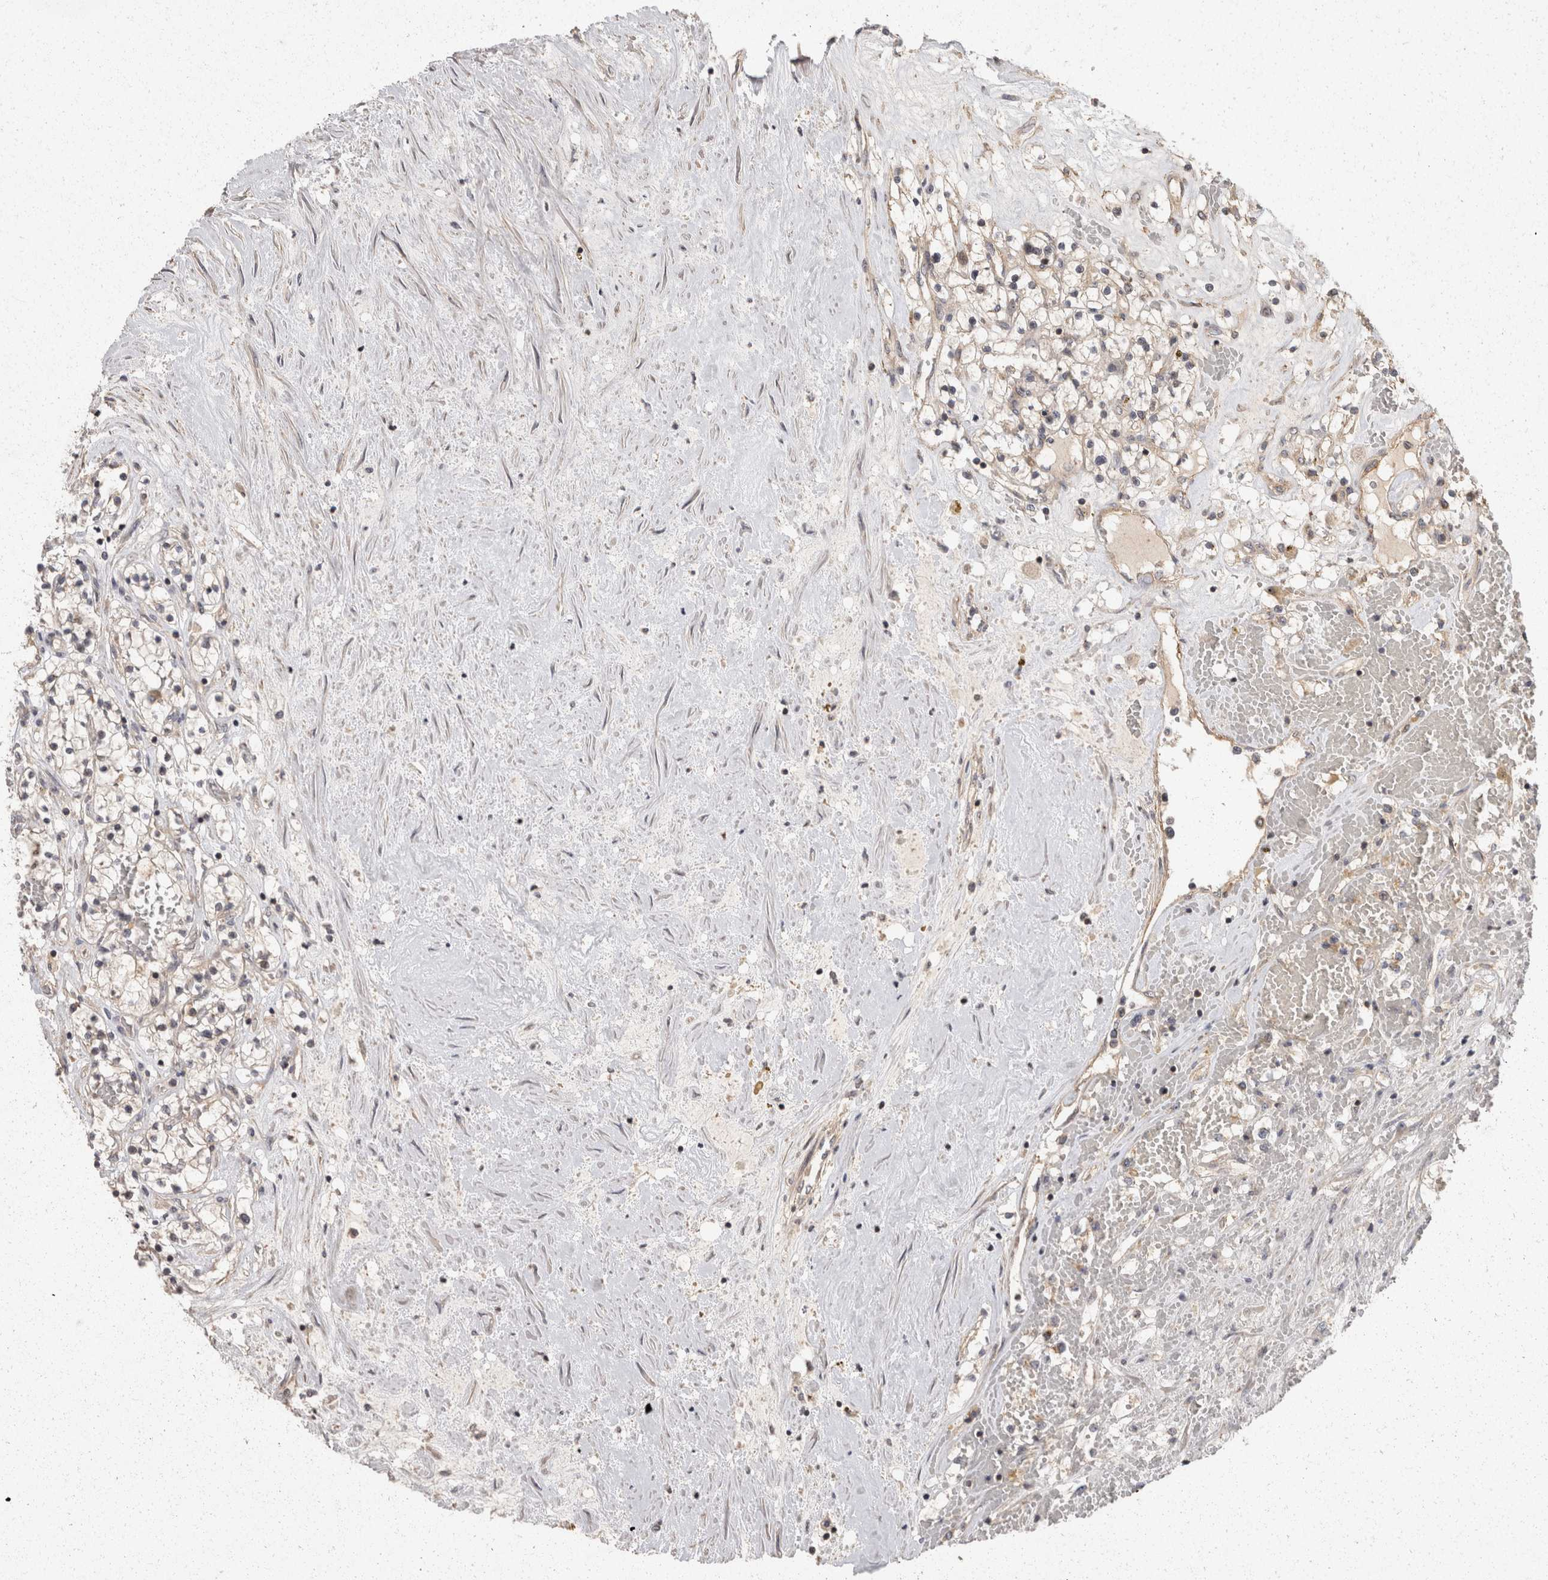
{"staining": {"intensity": "weak", "quantity": "<25%", "location": "cytoplasmic/membranous"}, "tissue": "renal cancer", "cell_type": "Tumor cells", "image_type": "cancer", "snomed": [{"axis": "morphology", "description": "Normal tissue, NOS"}, {"axis": "morphology", "description": "Adenocarcinoma, NOS"}, {"axis": "topography", "description": "Kidney"}], "caption": "DAB immunohistochemical staining of human renal cancer exhibits no significant expression in tumor cells.", "gene": "ACAT2", "patient": {"sex": "male", "age": 68}}